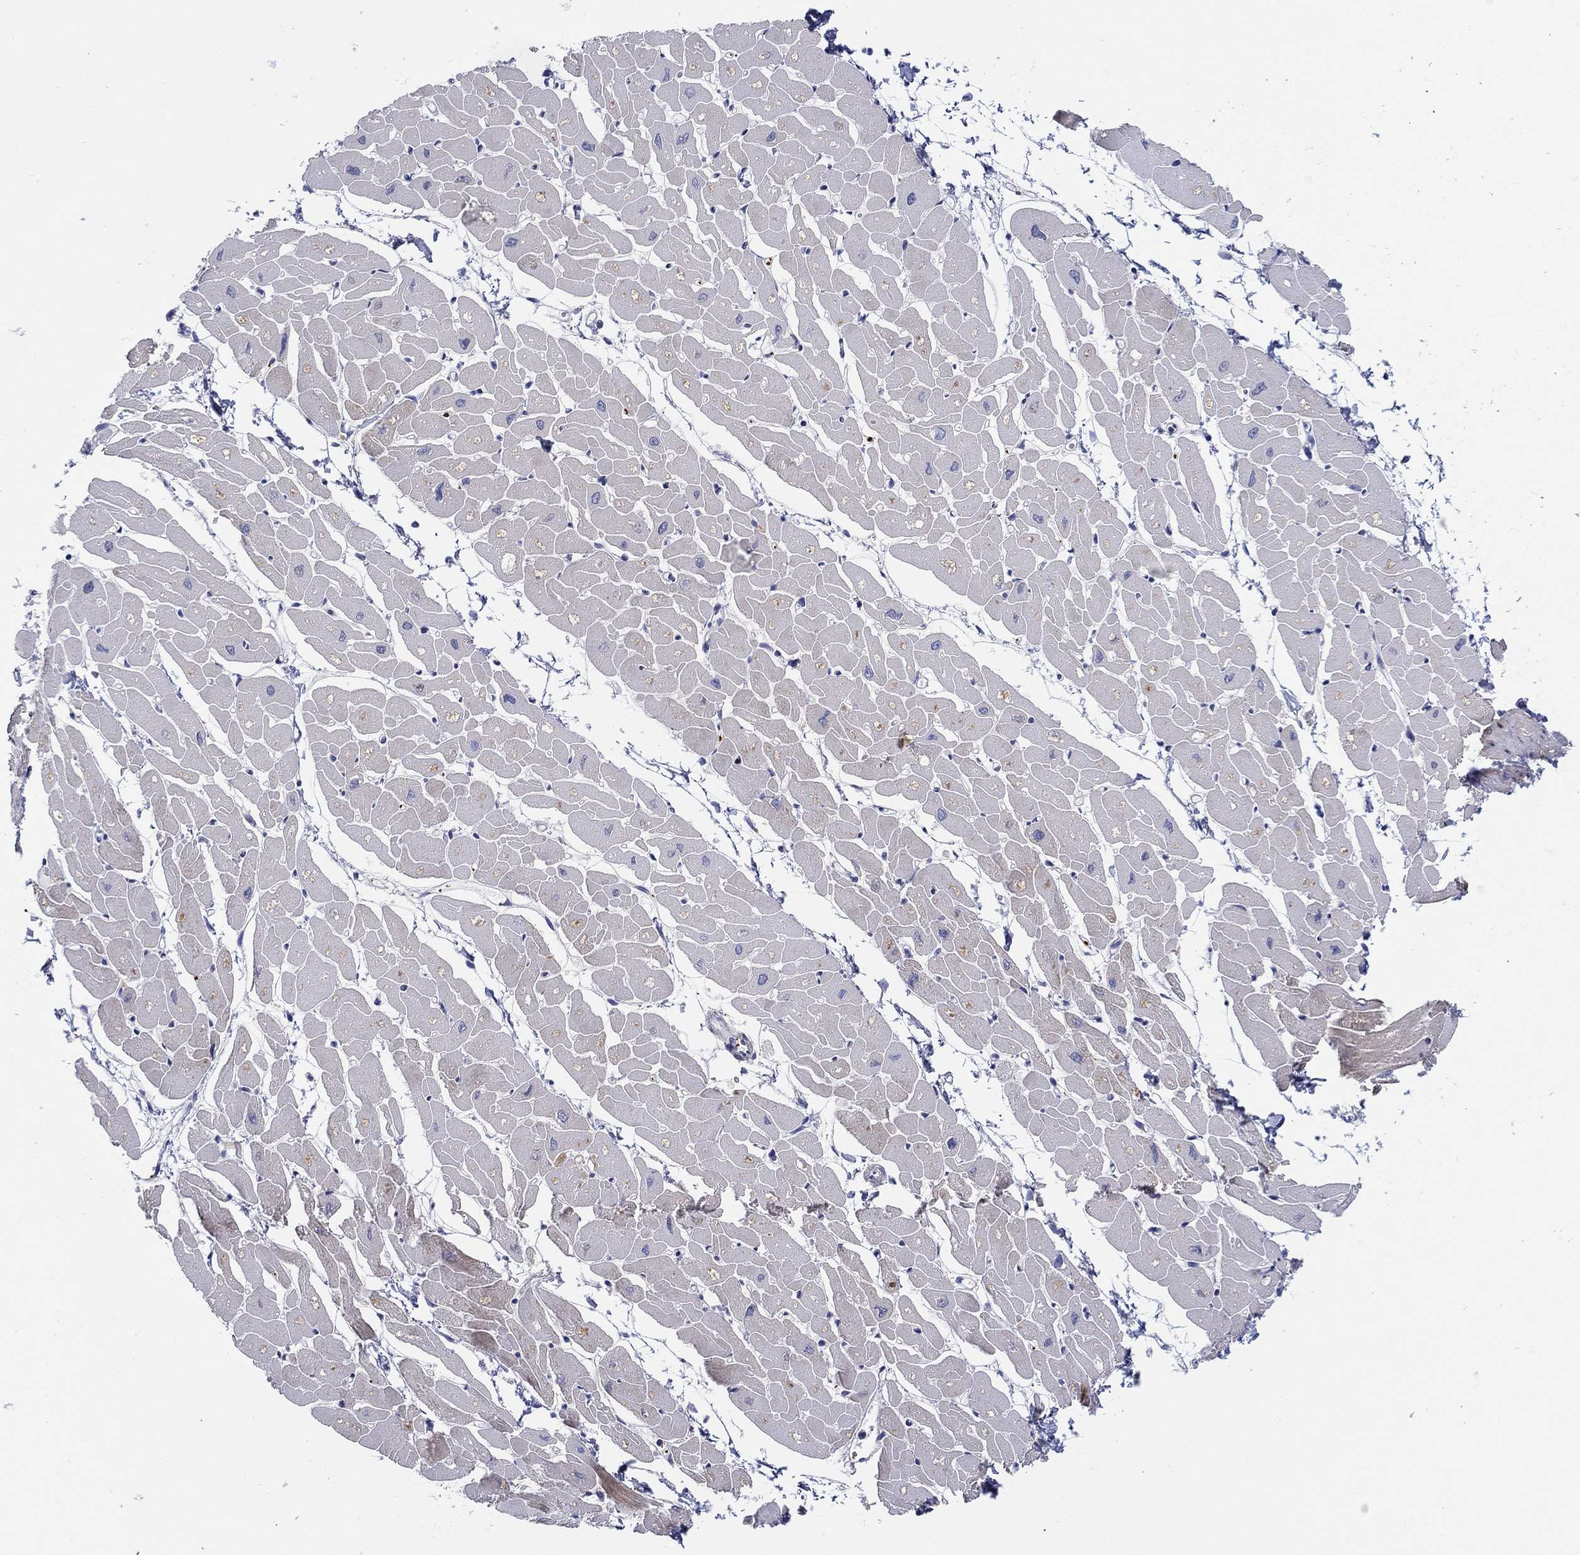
{"staining": {"intensity": "weak", "quantity": "25%-75%", "location": "cytoplasmic/membranous"}, "tissue": "heart muscle", "cell_type": "Cardiomyocytes", "image_type": "normal", "snomed": [{"axis": "morphology", "description": "Normal tissue, NOS"}, {"axis": "topography", "description": "Heart"}], "caption": "Benign heart muscle shows weak cytoplasmic/membranous positivity in about 25%-75% of cardiomyocytes.", "gene": "ALOX12", "patient": {"sex": "male", "age": 57}}